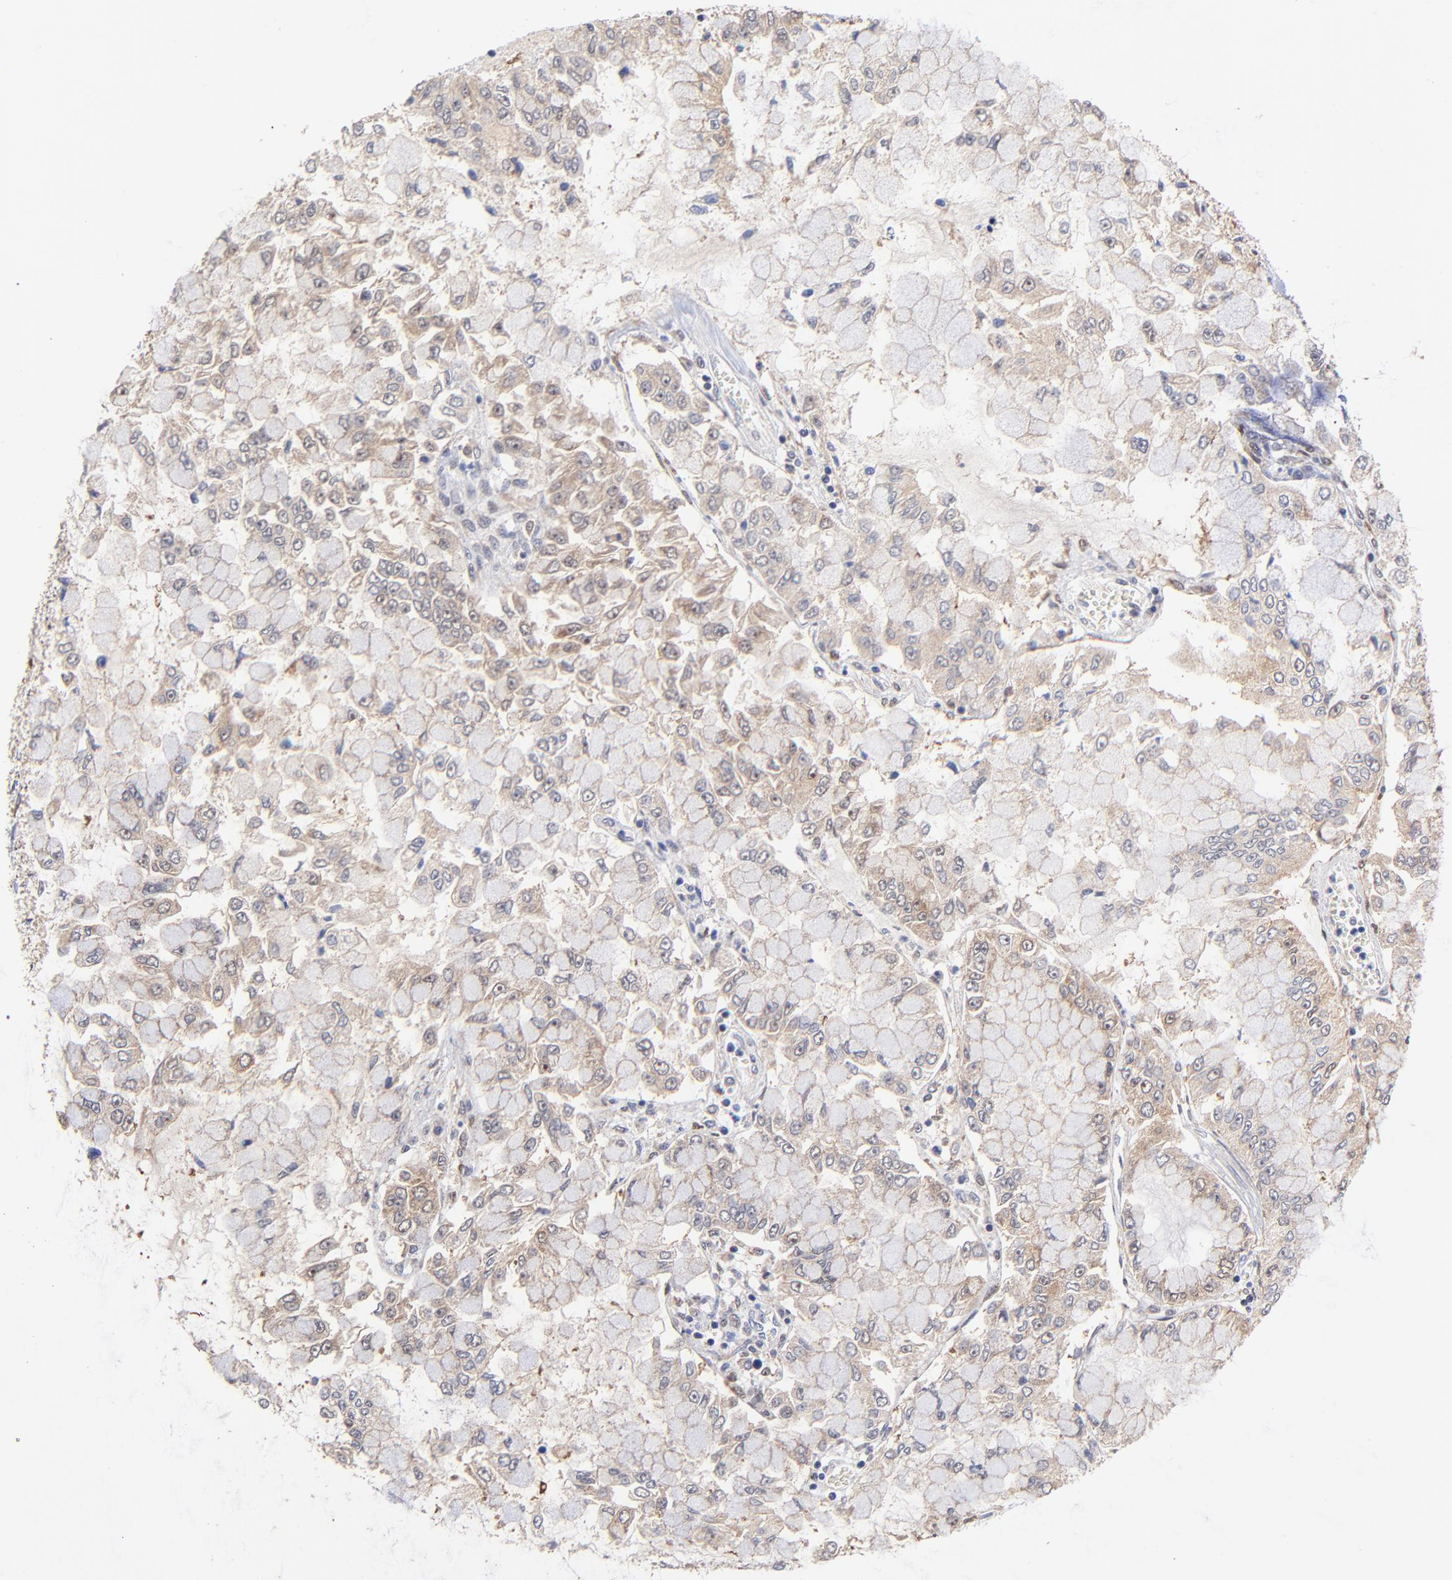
{"staining": {"intensity": "weak", "quantity": "25%-75%", "location": "cytoplasmic/membranous"}, "tissue": "liver cancer", "cell_type": "Tumor cells", "image_type": "cancer", "snomed": [{"axis": "morphology", "description": "Cholangiocarcinoma"}, {"axis": "topography", "description": "Liver"}], "caption": "Protein expression analysis of liver cholangiocarcinoma reveals weak cytoplasmic/membranous positivity in about 25%-75% of tumor cells.", "gene": "FBXL12", "patient": {"sex": "female", "age": 79}}